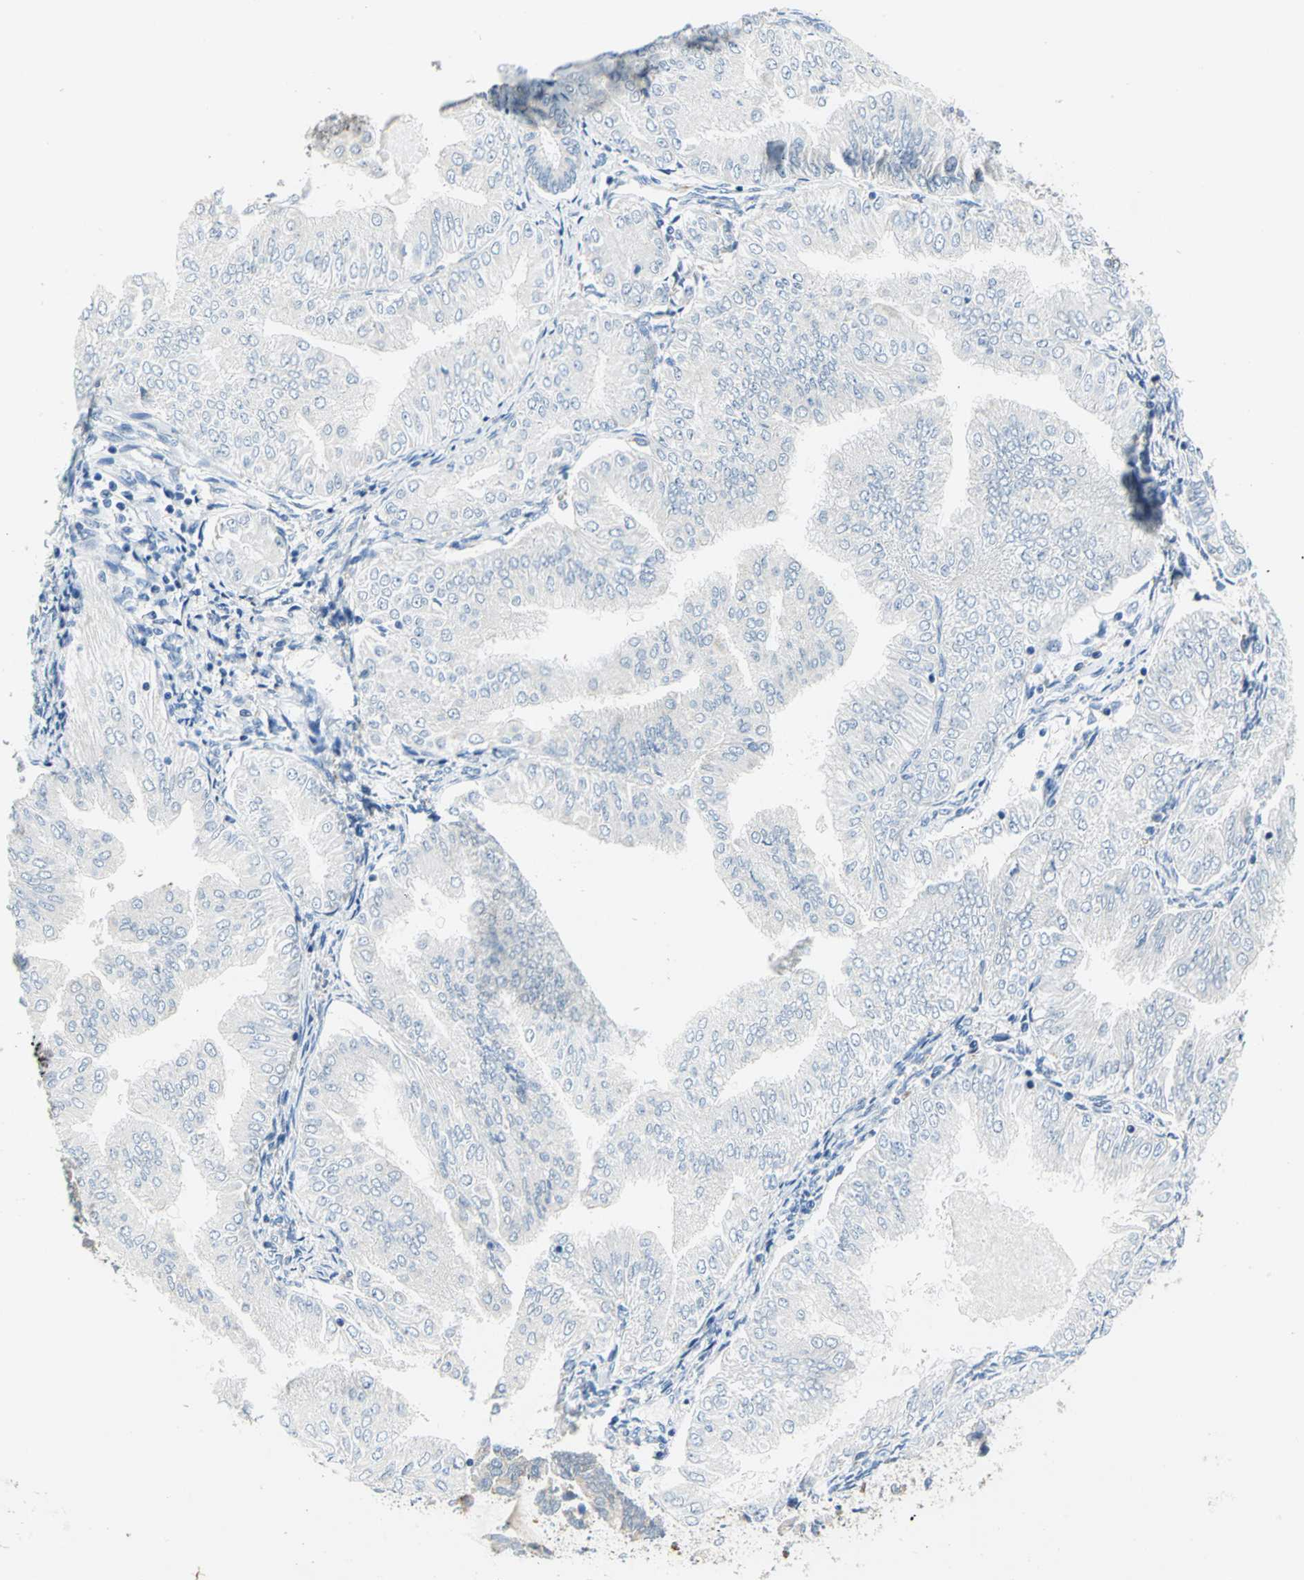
{"staining": {"intensity": "negative", "quantity": "none", "location": "none"}, "tissue": "endometrial cancer", "cell_type": "Tumor cells", "image_type": "cancer", "snomed": [{"axis": "morphology", "description": "Adenocarcinoma, NOS"}, {"axis": "topography", "description": "Endometrium"}], "caption": "DAB immunohistochemical staining of endometrial adenocarcinoma demonstrates no significant staining in tumor cells.", "gene": "RASD2", "patient": {"sex": "female", "age": 53}}